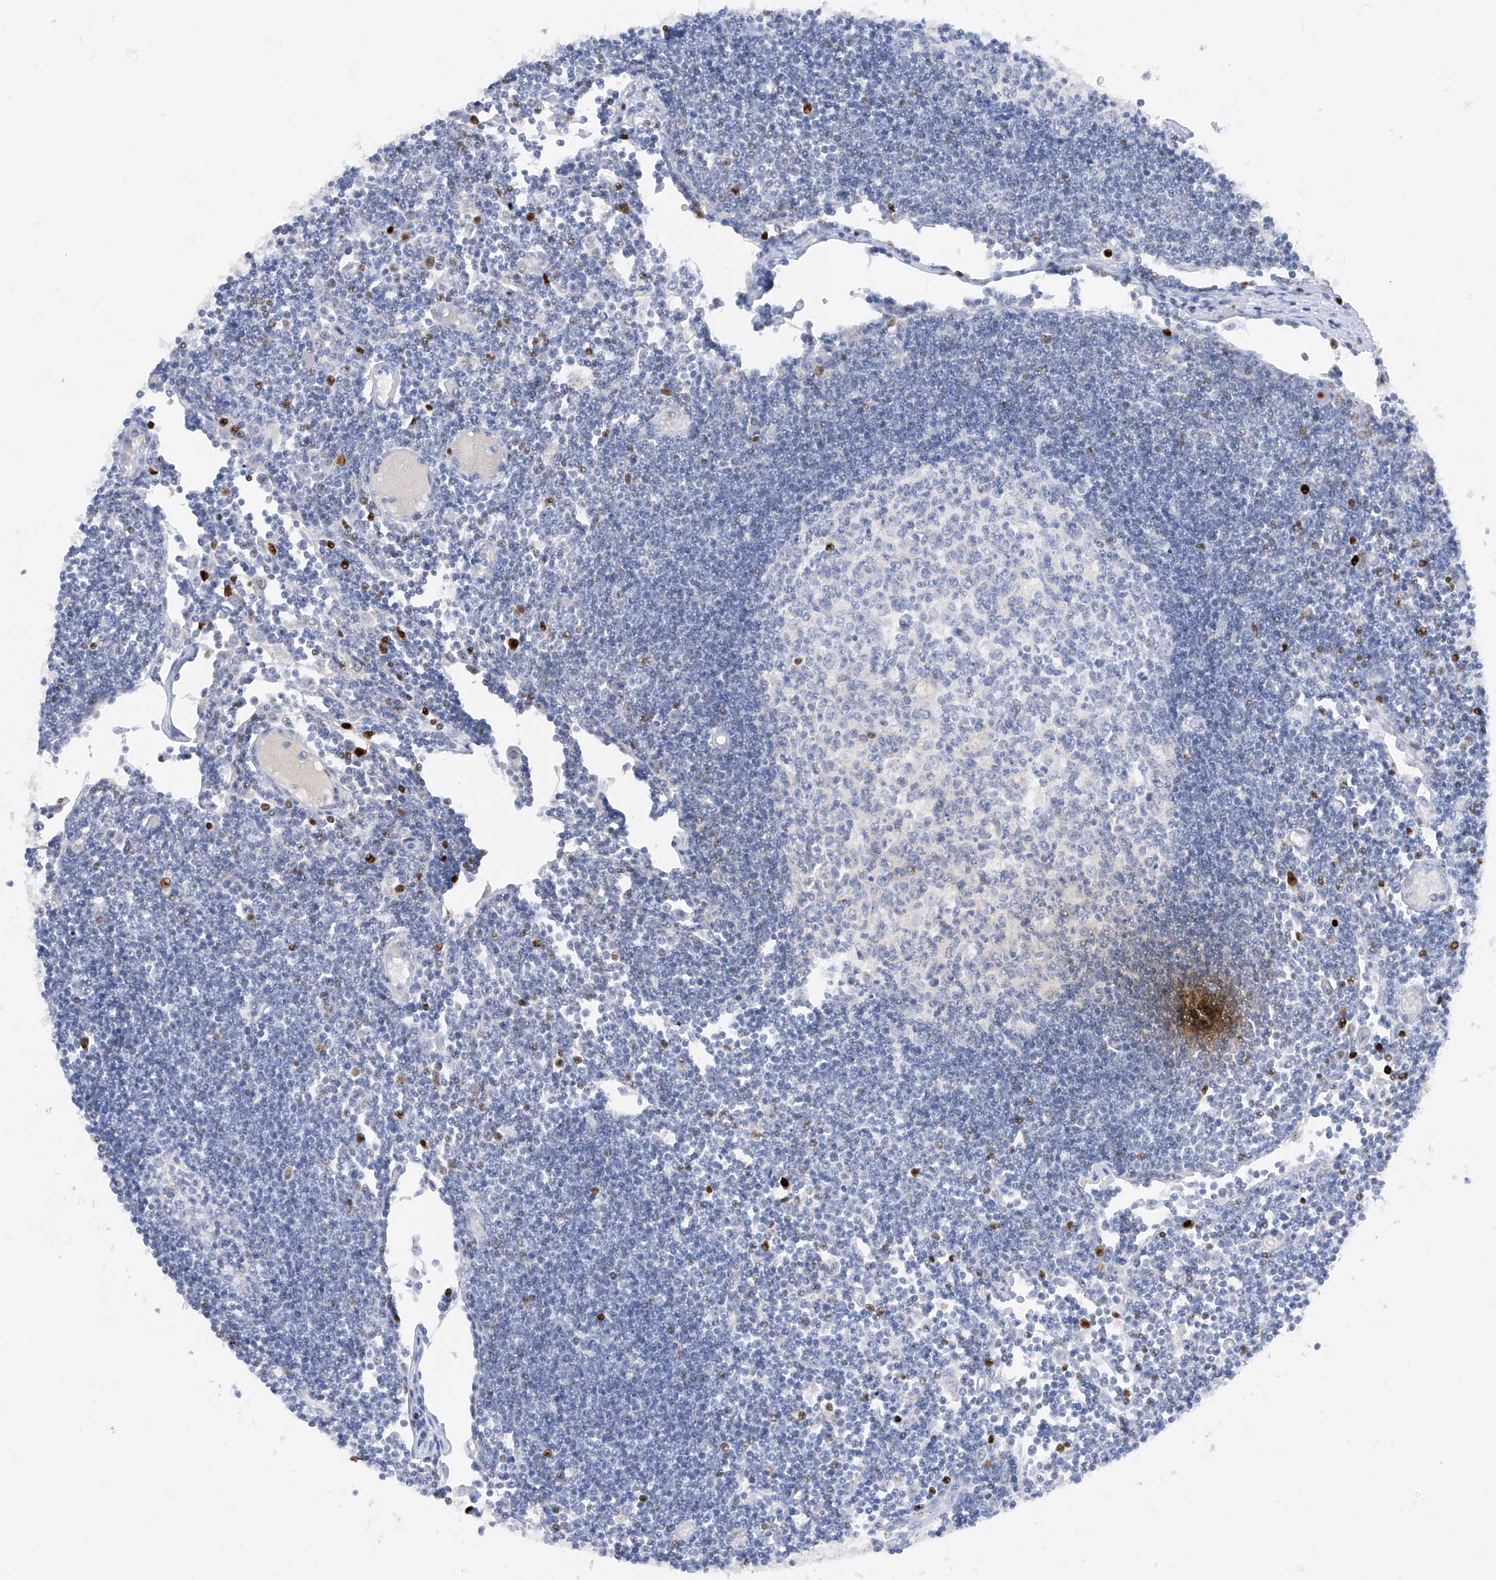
{"staining": {"intensity": "negative", "quantity": "none", "location": "none"}, "tissue": "lymph node", "cell_type": "Germinal center cells", "image_type": "normal", "snomed": [{"axis": "morphology", "description": "Normal tissue, NOS"}, {"axis": "topography", "description": "Lymph node"}], "caption": "Germinal center cells show no significant positivity in unremarkable lymph node. (Immunohistochemistry (ihc), brightfield microscopy, high magnification).", "gene": "TBX21", "patient": {"sex": "female", "age": 11}}